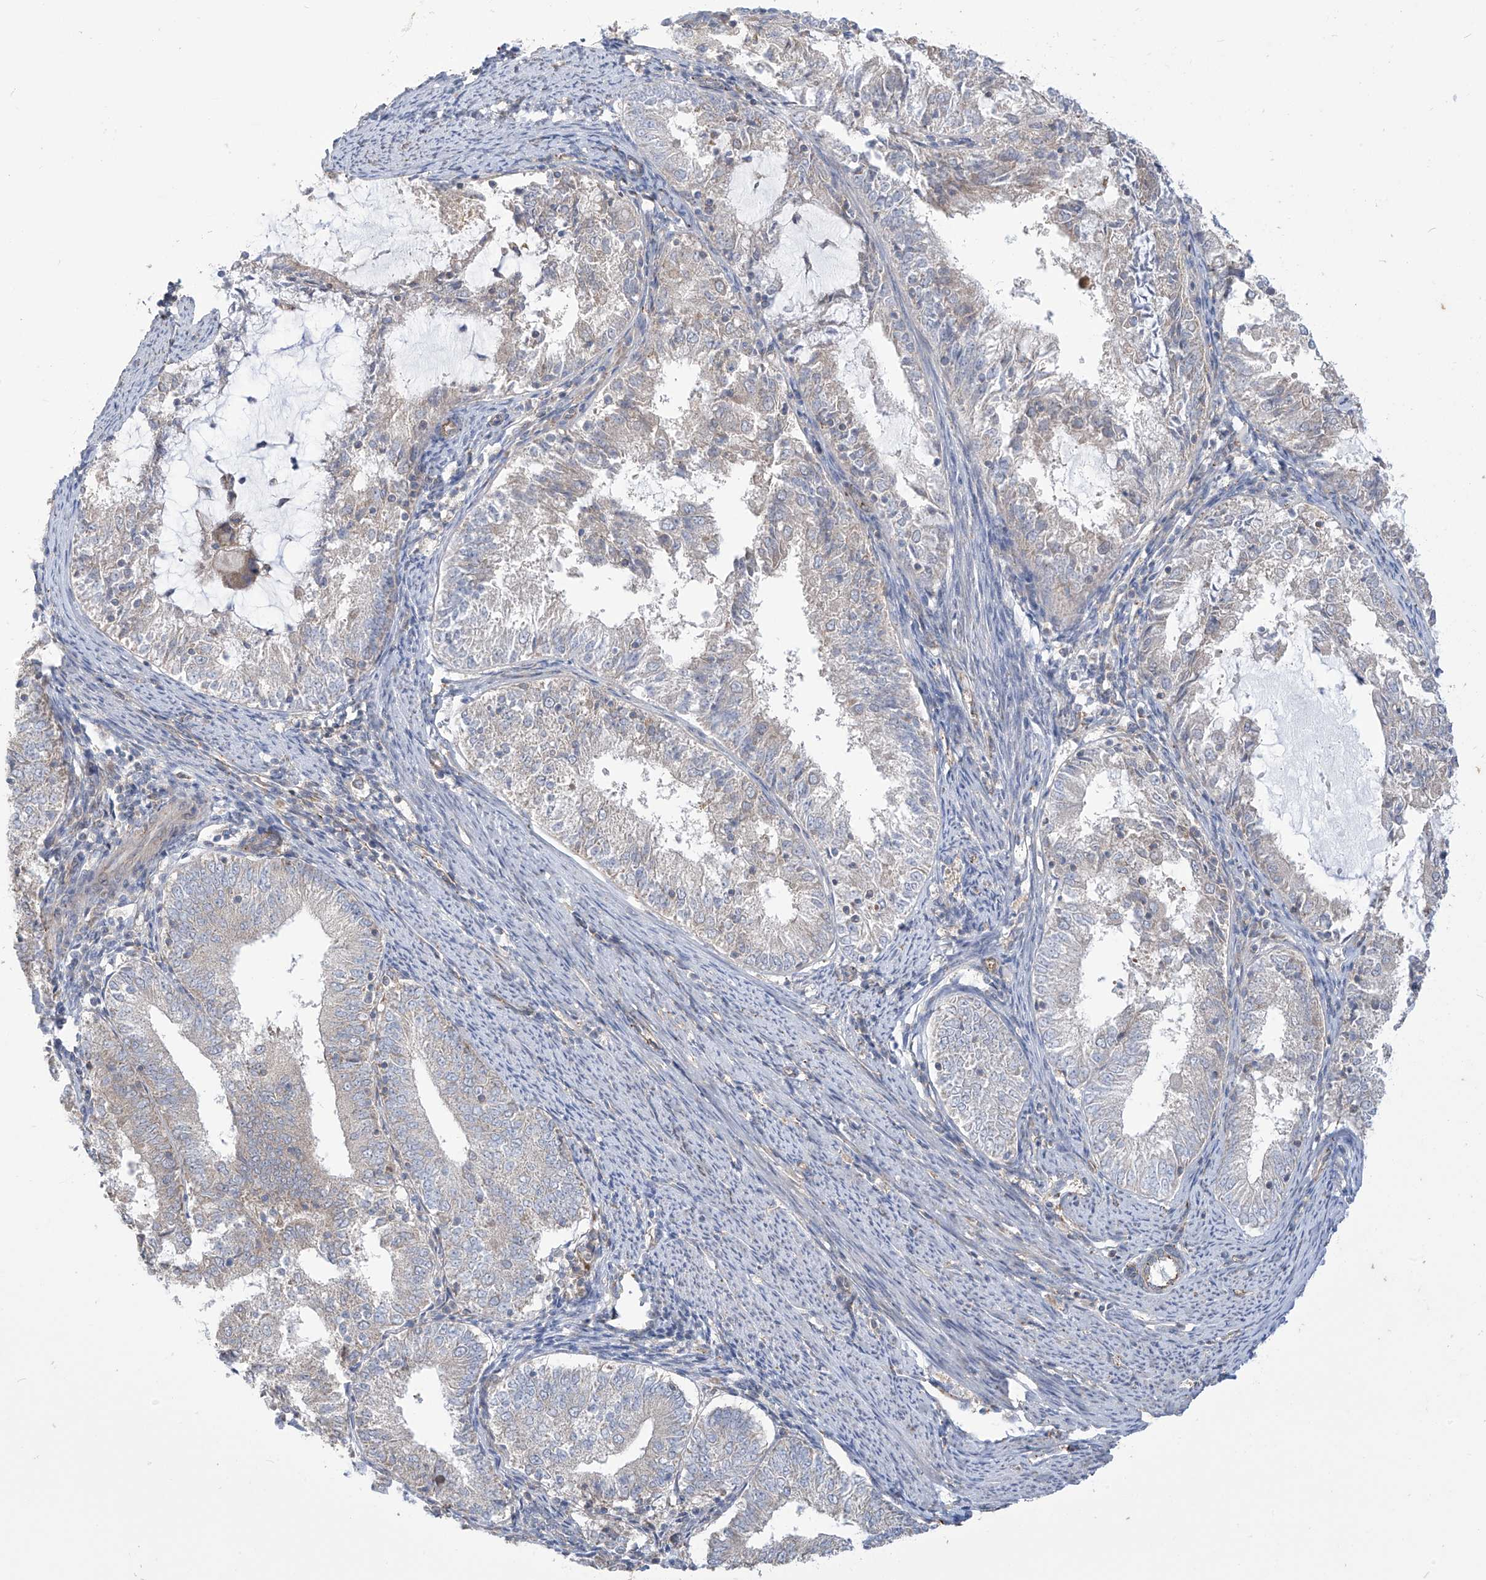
{"staining": {"intensity": "negative", "quantity": "none", "location": "none"}, "tissue": "endometrial cancer", "cell_type": "Tumor cells", "image_type": "cancer", "snomed": [{"axis": "morphology", "description": "Adenocarcinoma, NOS"}, {"axis": "topography", "description": "Endometrium"}], "caption": "A micrograph of adenocarcinoma (endometrial) stained for a protein exhibits no brown staining in tumor cells.", "gene": "ADAT2", "patient": {"sex": "female", "age": 57}}